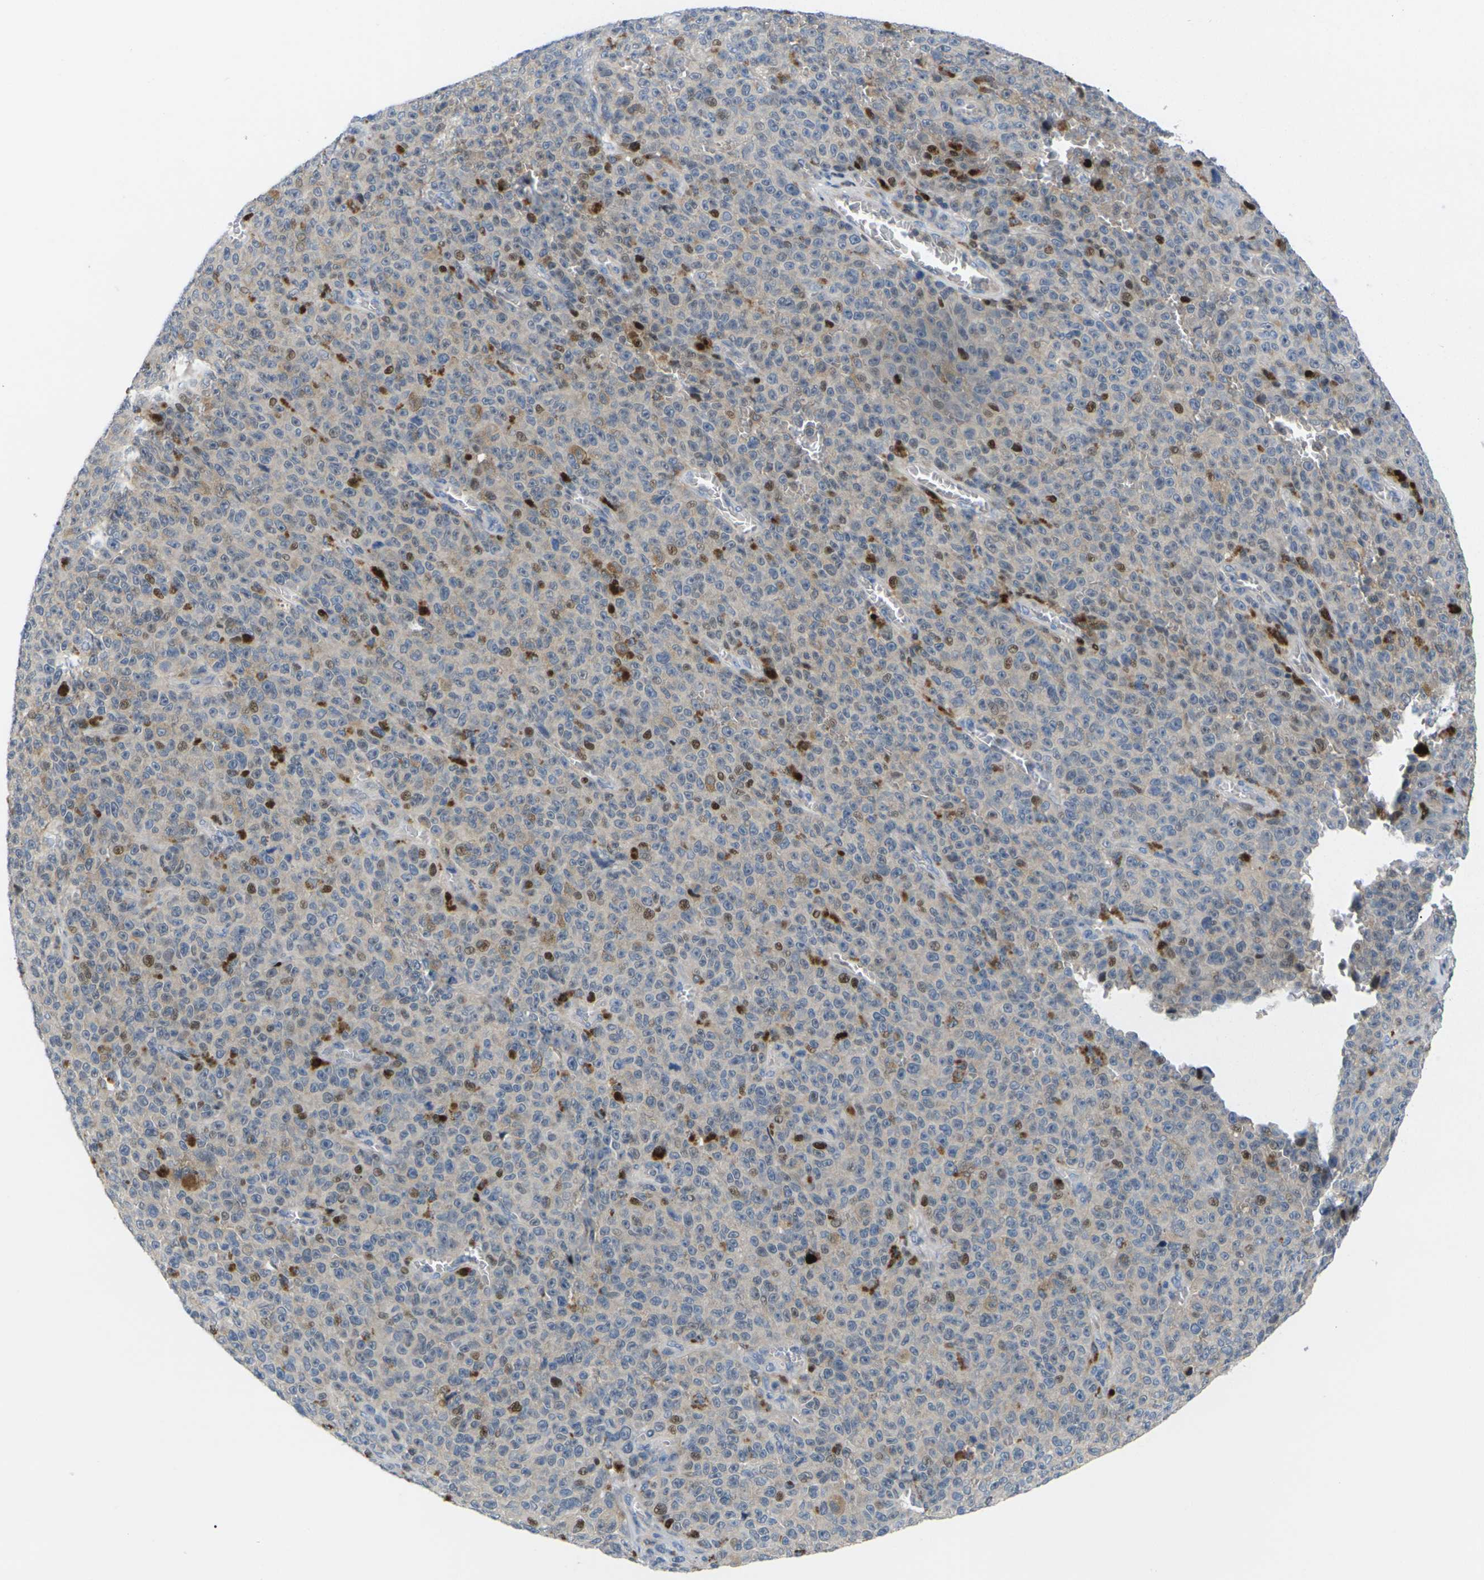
{"staining": {"intensity": "moderate", "quantity": "25%-75%", "location": "nuclear"}, "tissue": "melanoma", "cell_type": "Tumor cells", "image_type": "cancer", "snomed": [{"axis": "morphology", "description": "Malignant melanoma, NOS"}, {"axis": "topography", "description": "Skin"}], "caption": "Brown immunohistochemical staining in human malignant melanoma exhibits moderate nuclear staining in about 25%-75% of tumor cells.", "gene": "RPS6KA3", "patient": {"sex": "female", "age": 82}}